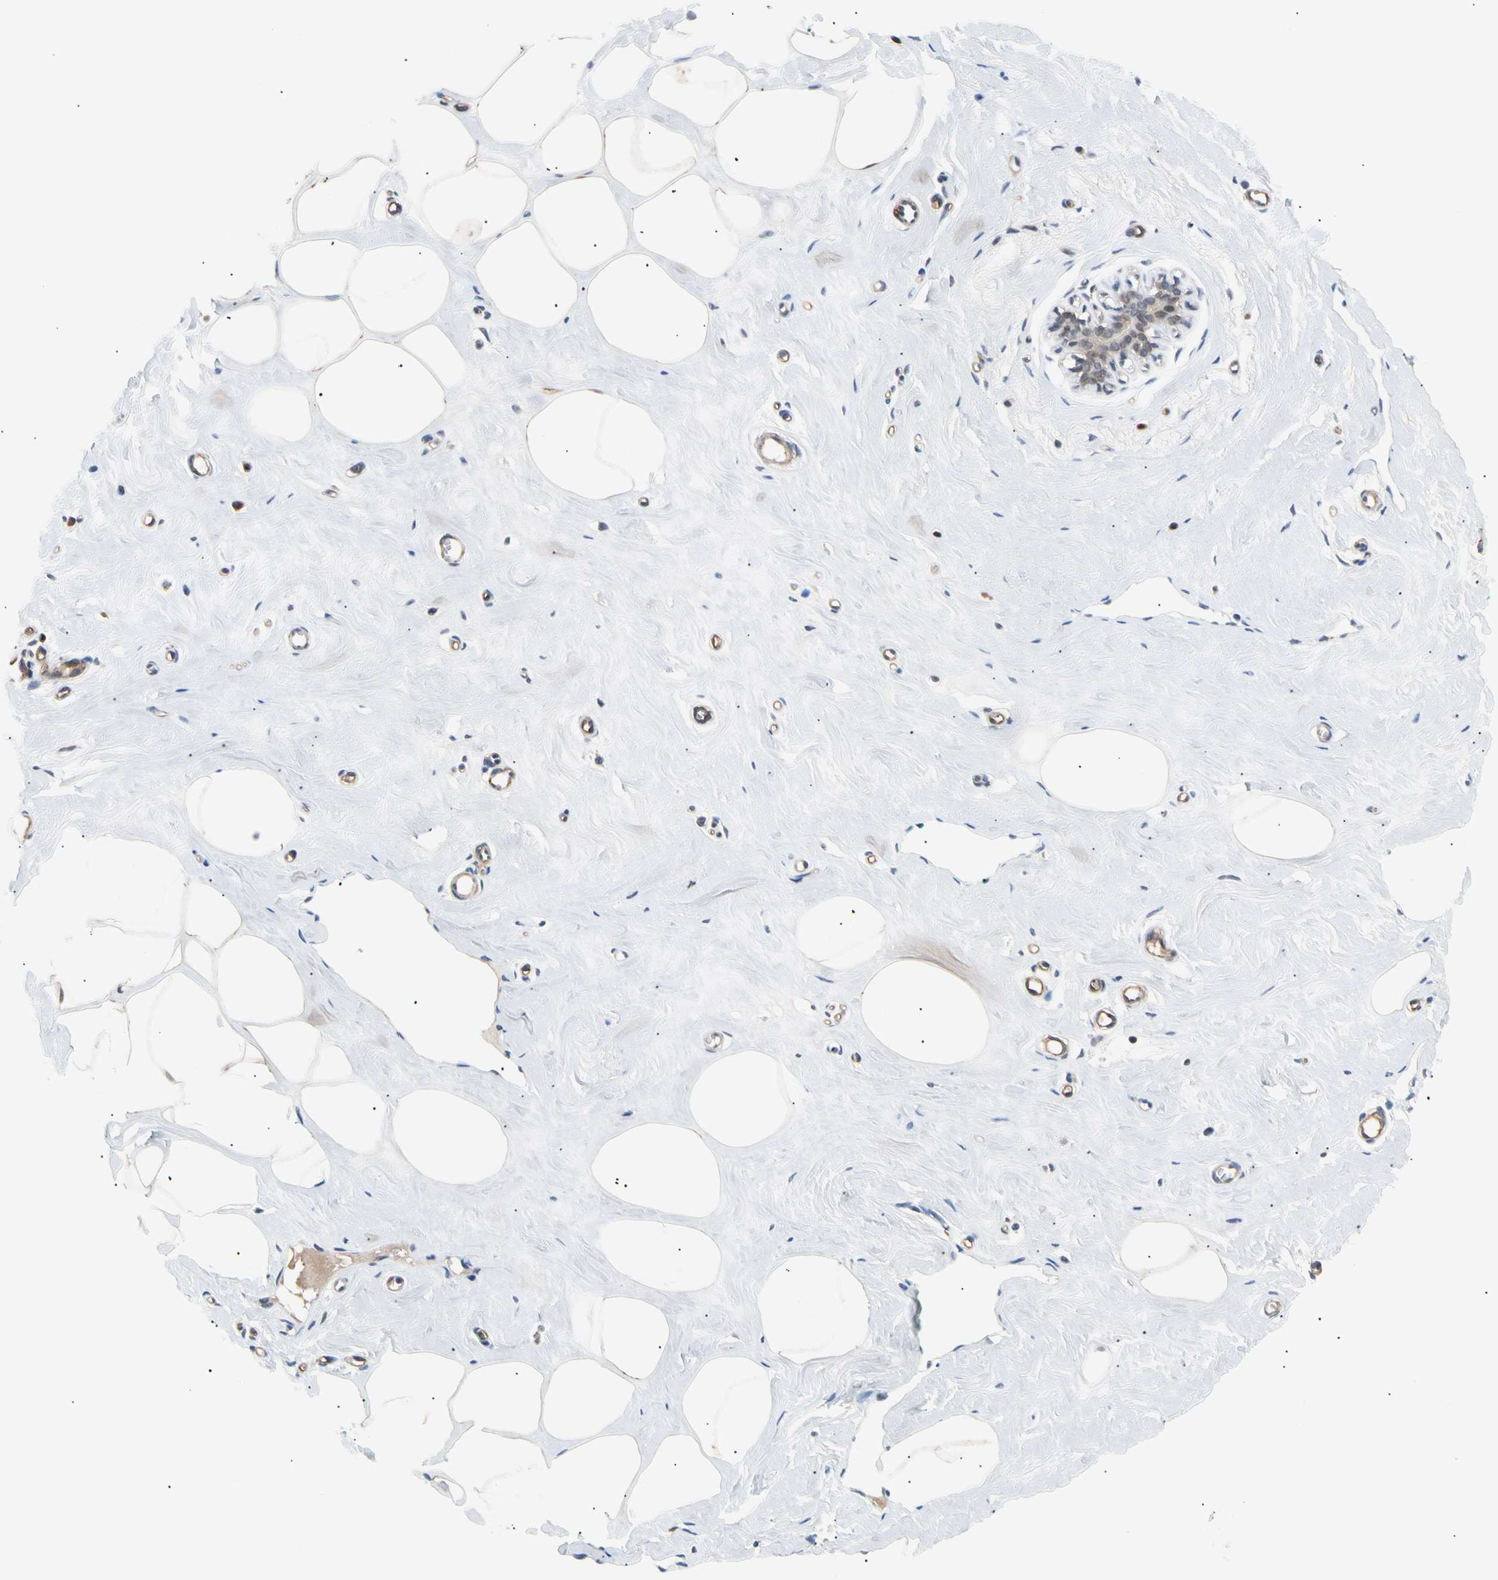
{"staining": {"intensity": "negative", "quantity": "none", "location": "none"}, "tissue": "breast", "cell_type": "Adipocytes", "image_type": "normal", "snomed": [{"axis": "morphology", "description": "Normal tissue, NOS"}, {"axis": "topography", "description": "Breast"}], "caption": "Protein analysis of benign breast reveals no significant expression in adipocytes.", "gene": "SEC23B", "patient": {"sex": "female", "age": 45}}